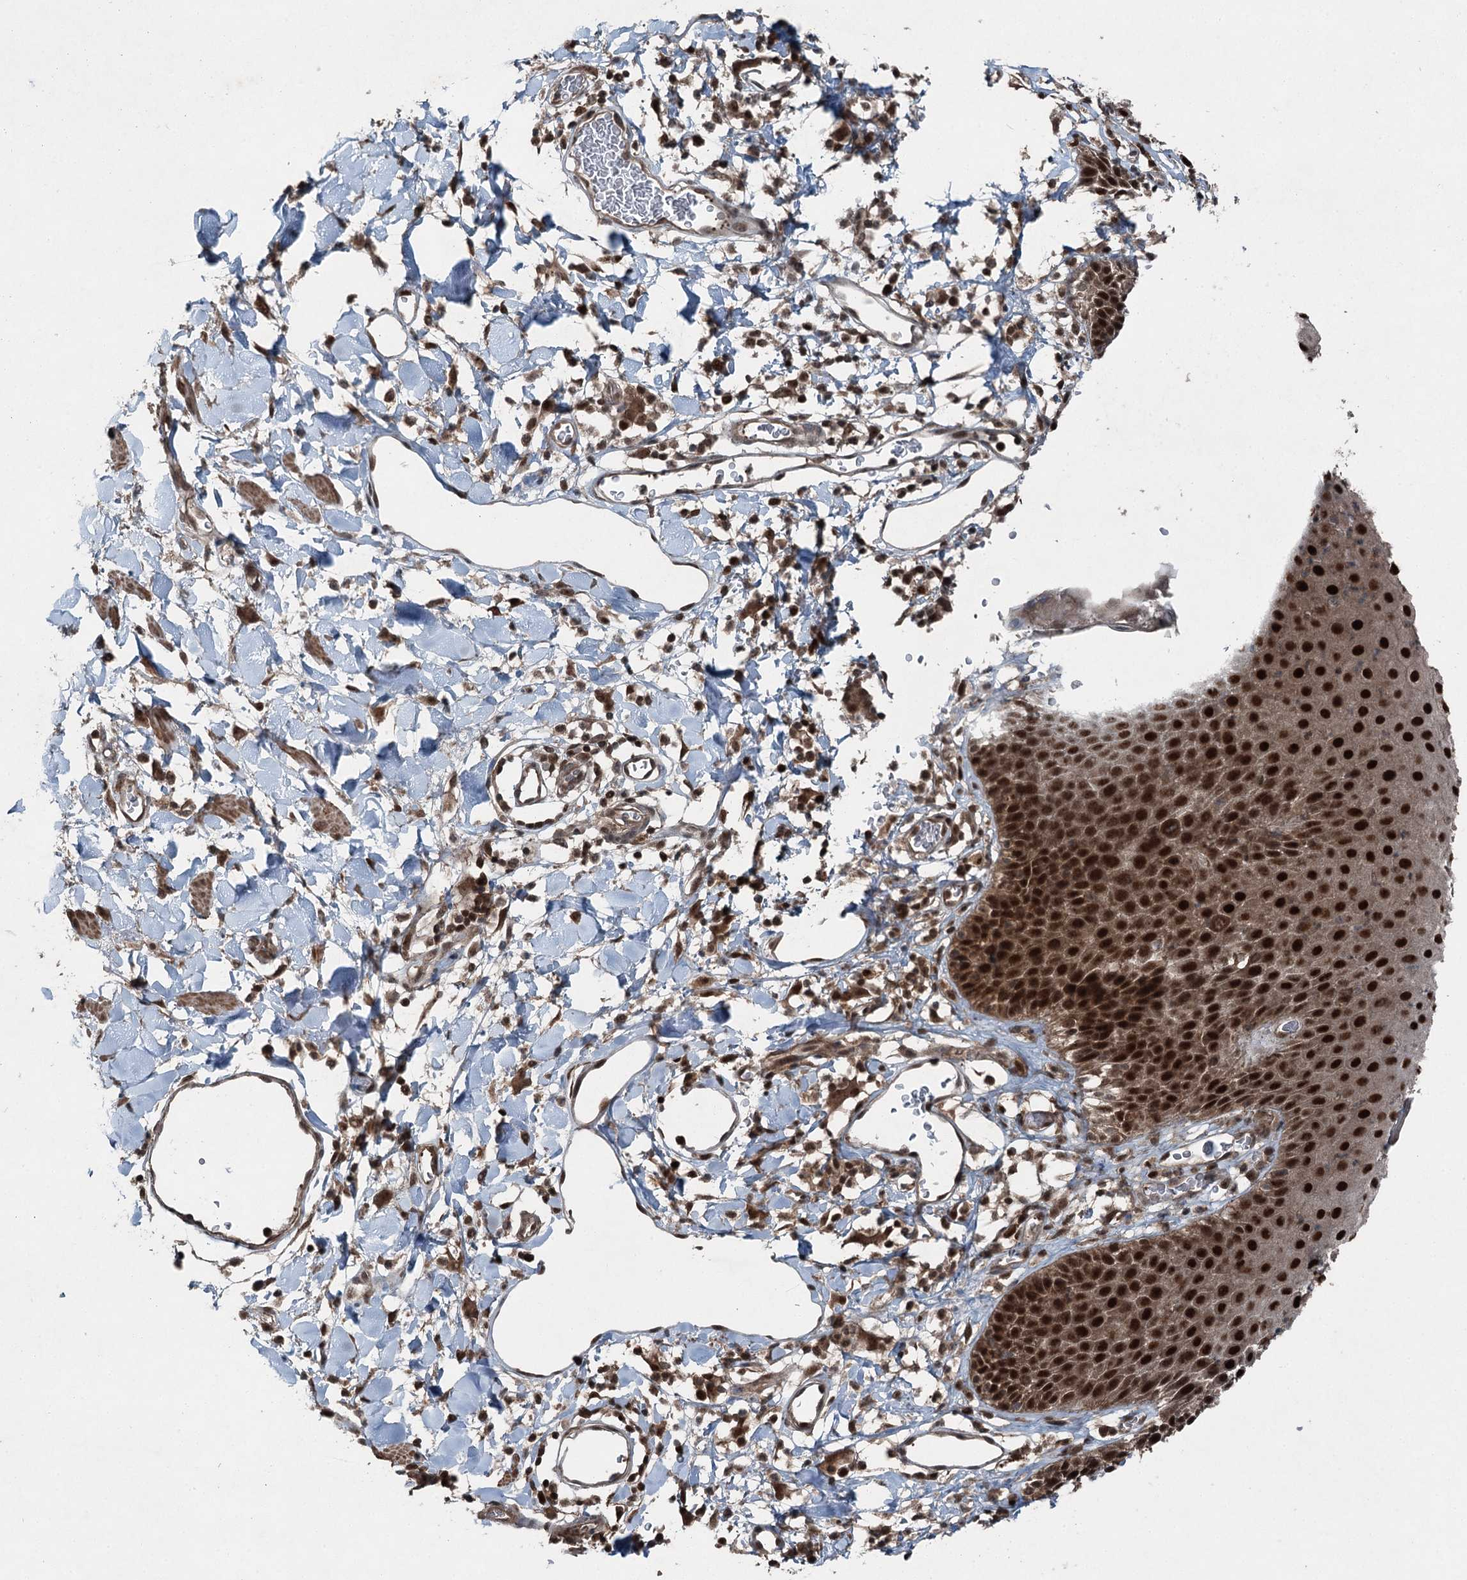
{"staining": {"intensity": "strong", "quantity": ">75%", "location": "nuclear"}, "tissue": "skin", "cell_type": "Epidermal cells", "image_type": "normal", "snomed": [{"axis": "morphology", "description": "Normal tissue, NOS"}, {"axis": "topography", "description": "Vulva"}], "caption": "DAB (3,3'-diaminobenzidine) immunohistochemical staining of unremarkable human skin displays strong nuclear protein staining in about >75% of epidermal cells. The staining was performed using DAB (3,3'-diaminobenzidine) to visualize the protein expression in brown, while the nuclei were stained in blue with hematoxylin (Magnification: 20x).", "gene": "BORCS7", "patient": {"sex": "female", "age": 68}}